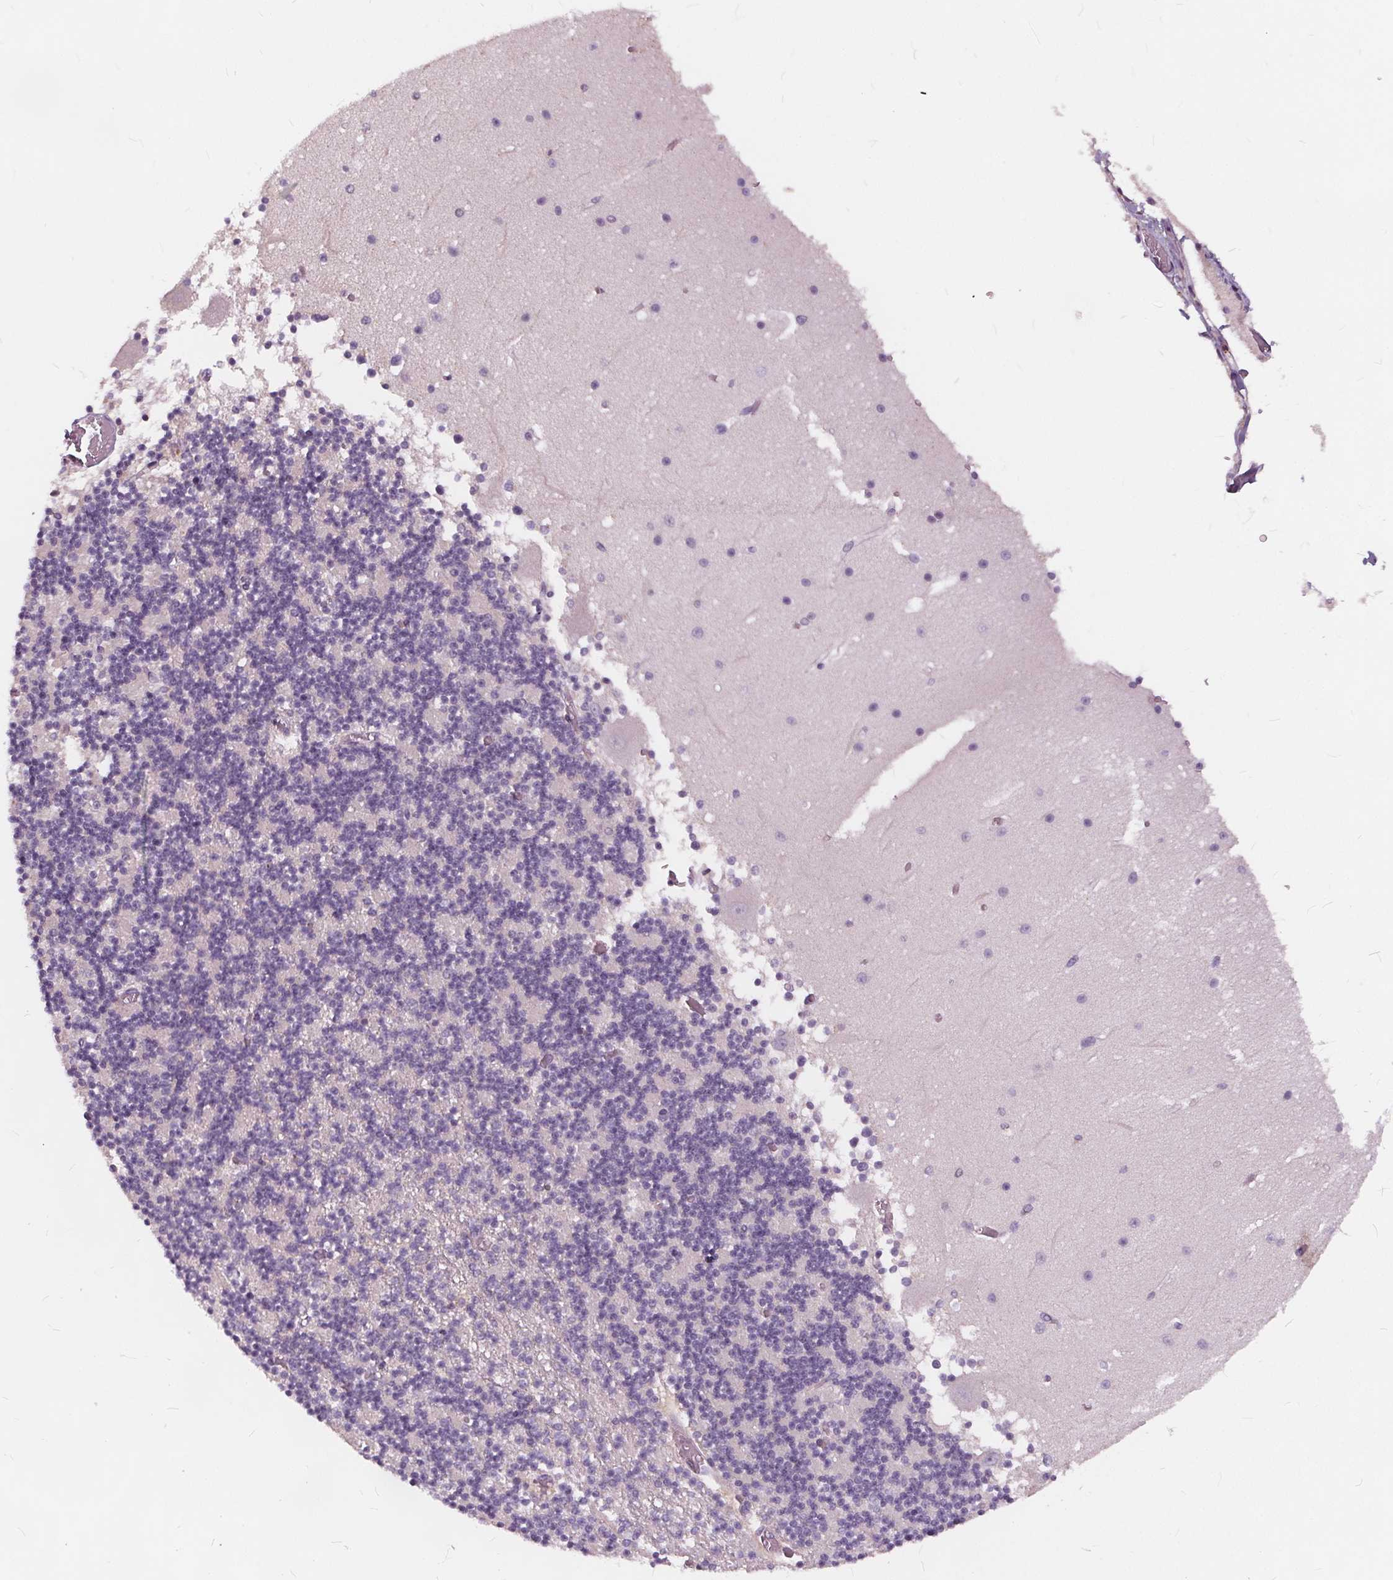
{"staining": {"intensity": "negative", "quantity": "none", "location": "none"}, "tissue": "cerebellum", "cell_type": "Cells in granular layer", "image_type": "normal", "snomed": [{"axis": "morphology", "description": "Normal tissue, NOS"}, {"axis": "topography", "description": "Cerebellum"}], "caption": "IHC photomicrograph of unremarkable human cerebellum stained for a protein (brown), which exhibits no positivity in cells in granular layer. (DAB (3,3'-diaminobenzidine) immunohistochemistry (IHC), high magnification).", "gene": "HAAO", "patient": {"sex": "female", "age": 28}}